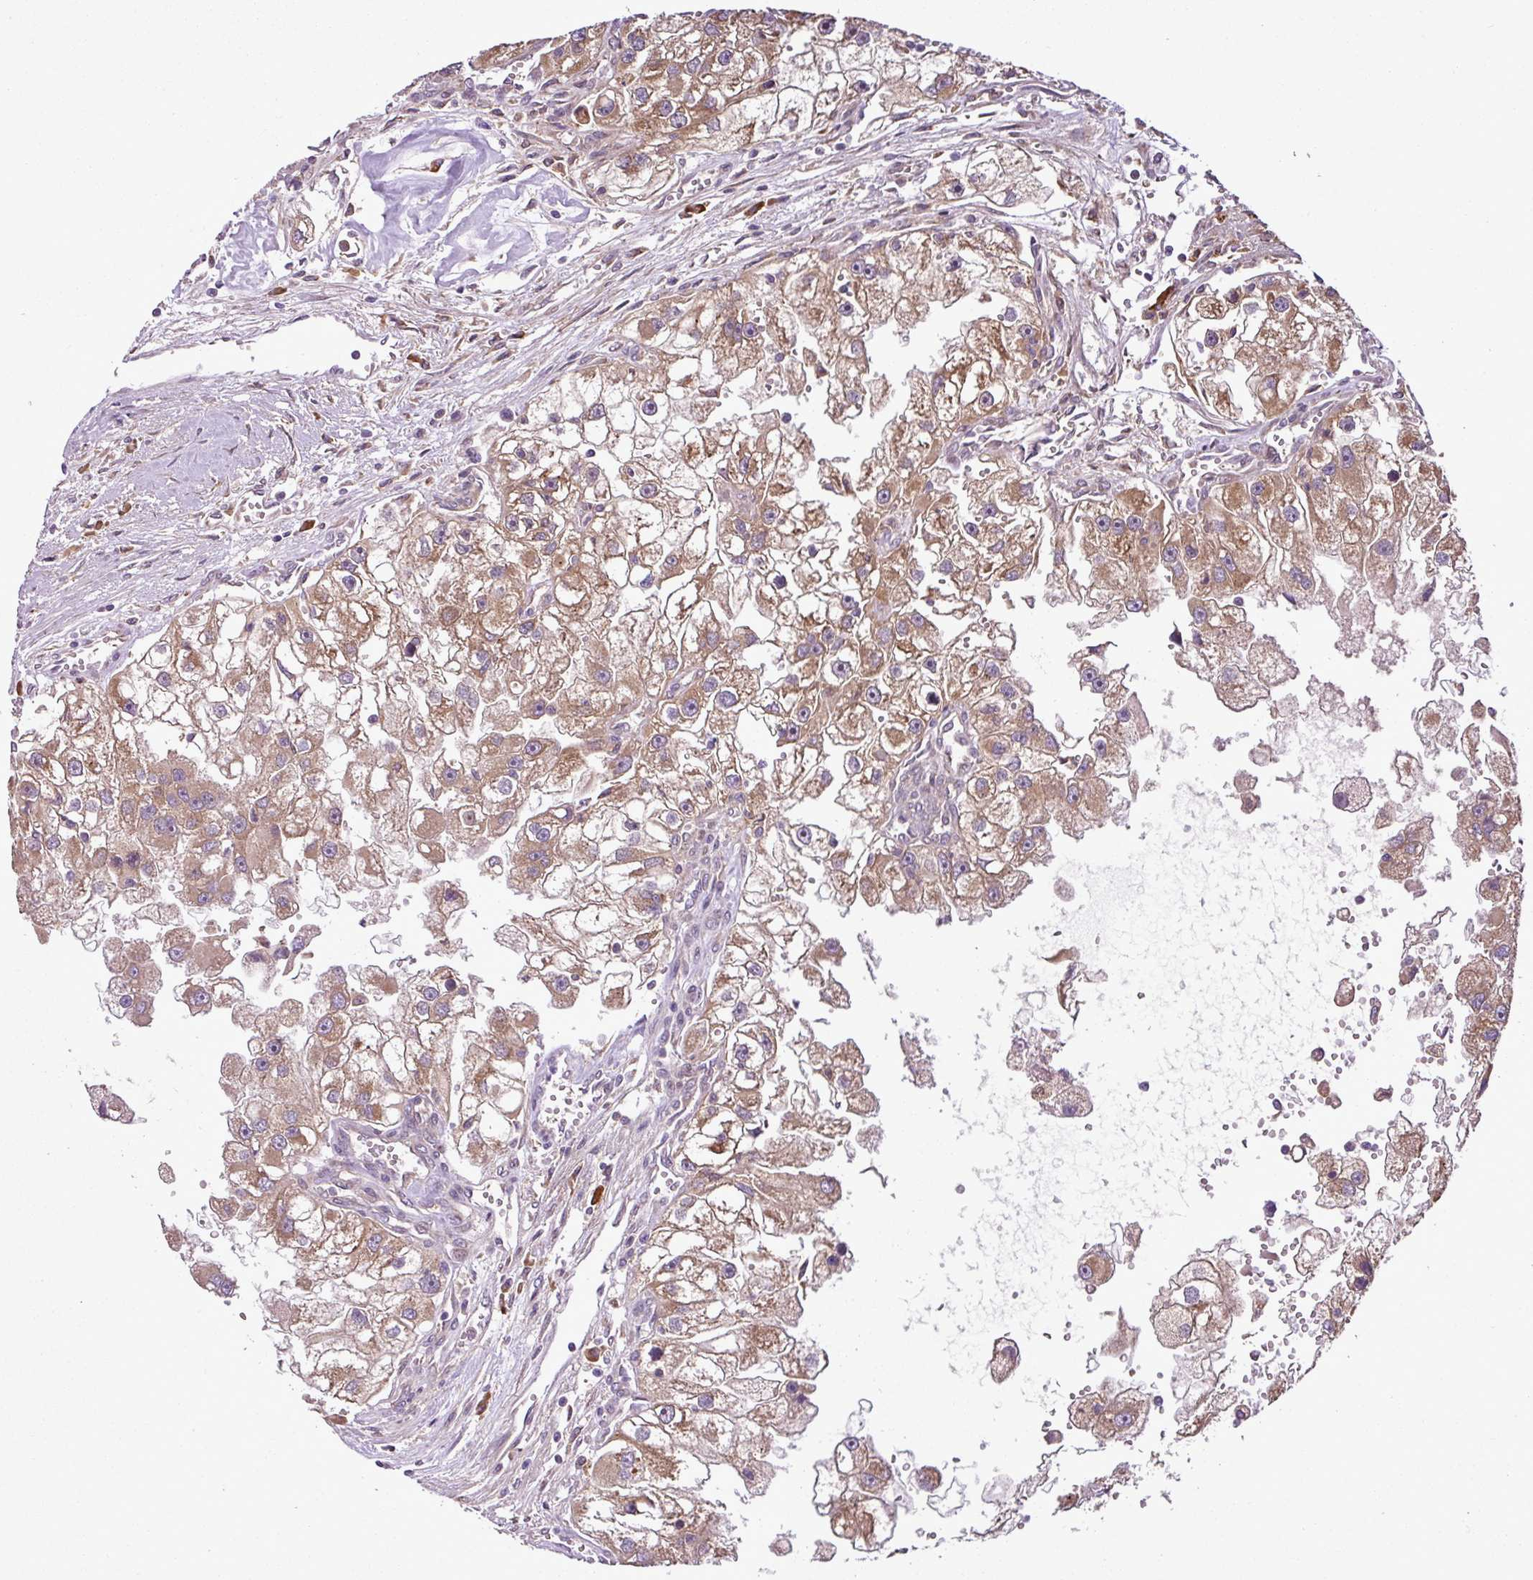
{"staining": {"intensity": "moderate", "quantity": ">75%", "location": "cytoplasmic/membranous"}, "tissue": "renal cancer", "cell_type": "Tumor cells", "image_type": "cancer", "snomed": [{"axis": "morphology", "description": "Adenocarcinoma, NOS"}, {"axis": "topography", "description": "Kidney"}], "caption": "Human renal cancer stained with a protein marker reveals moderate staining in tumor cells.", "gene": "DLGAP4", "patient": {"sex": "male", "age": 63}}